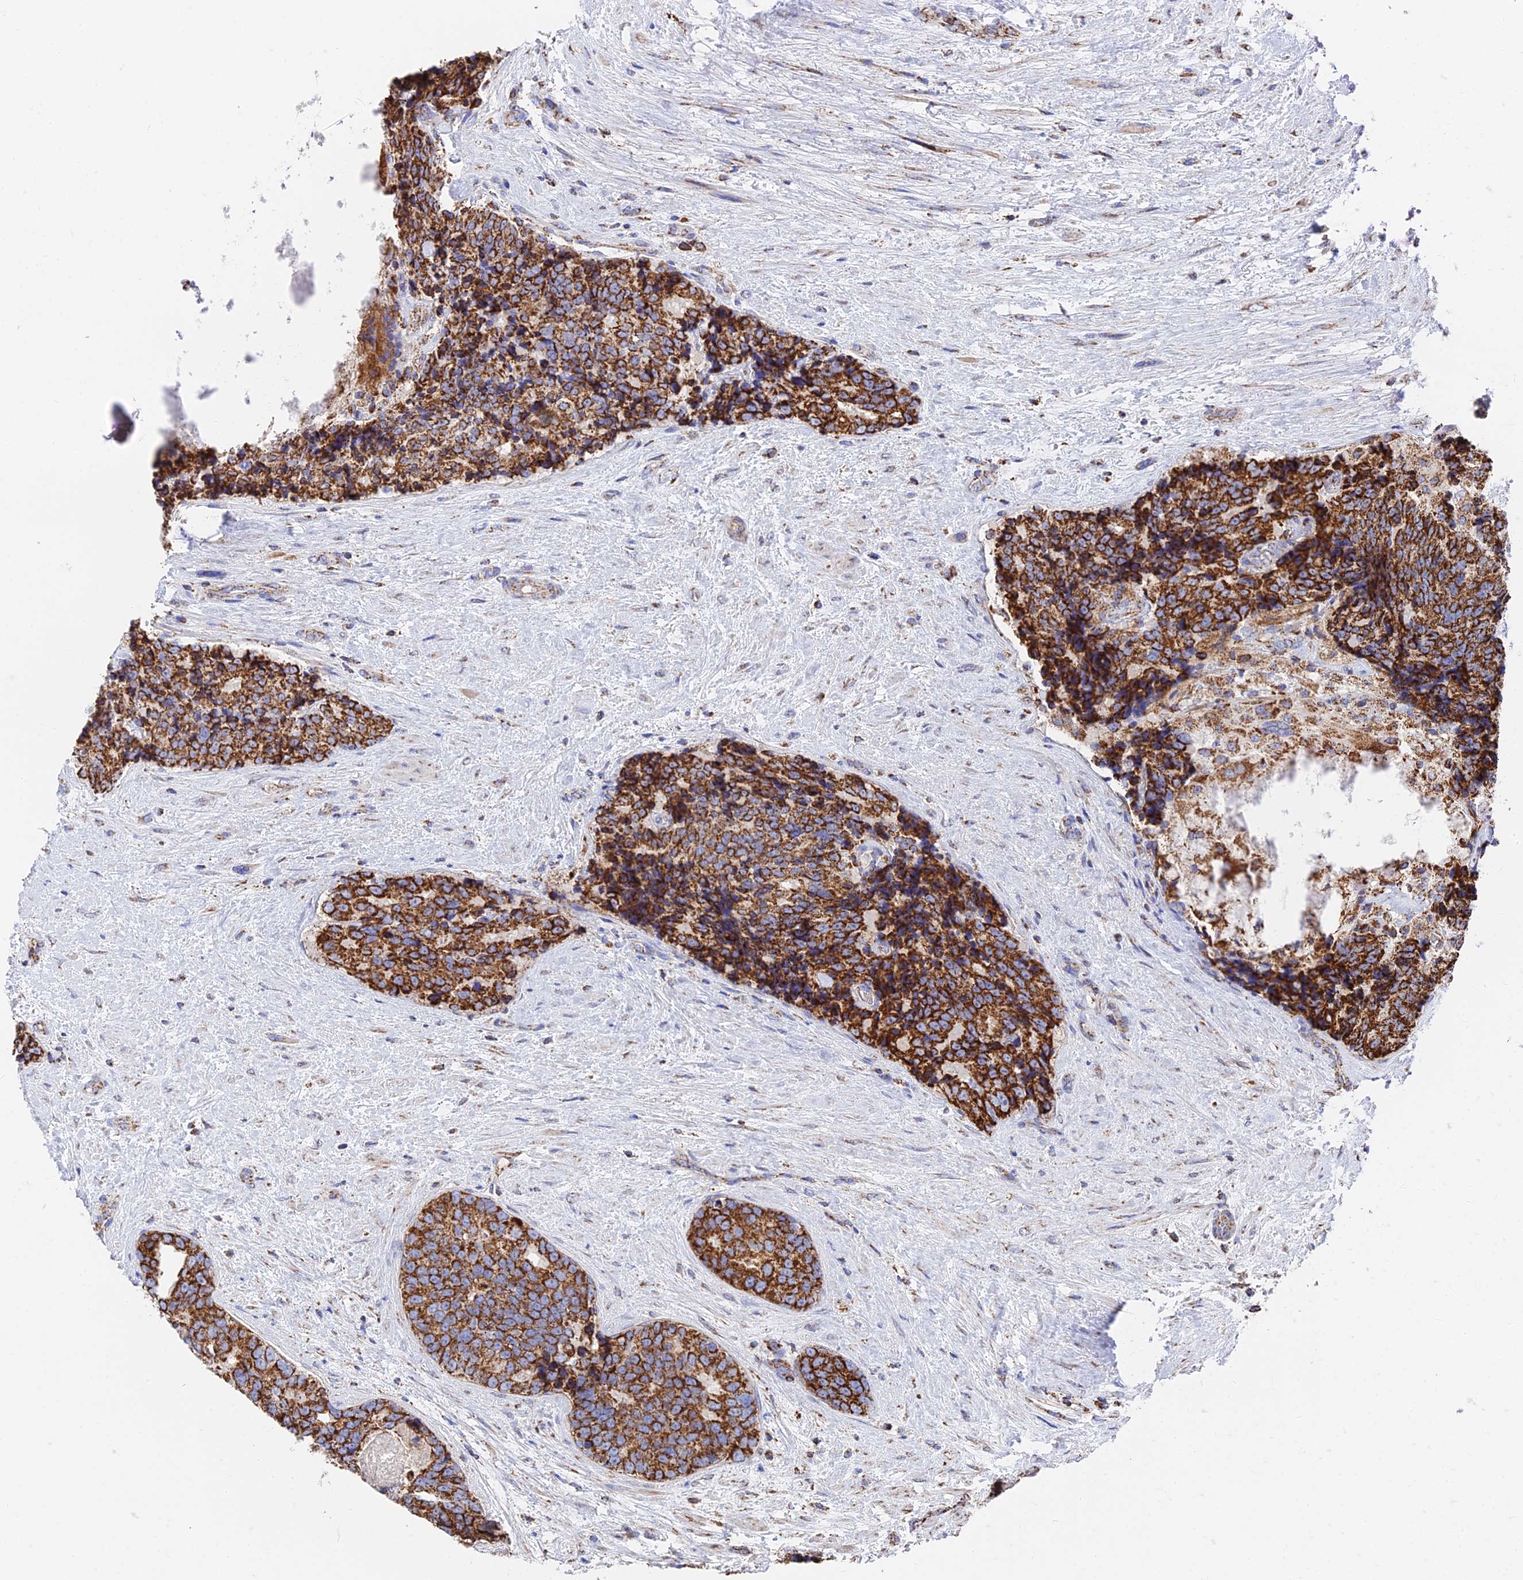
{"staining": {"intensity": "strong", "quantity": ">75%", "location": "cytoplasmic/membranous"}, "tissue": "prostate cancer", "cell_type": "Tumor cells", "image_type": "cancer", "snomed": [{"axis": "morphology", "description": "Adenocarcinoma, High grade"}, {"axis": "topography", "description": "Prostate"}], "caption": "IHC staining of prostate cancer (adenocarcinoma (high-grade)), which displays high levels of strong cytoplasmic/membranous staining in approximately >75% of tumor cells indicating strong cytoplasmic/membranous protein positivity. The staining was performed using DAB (3,3'-diaminobenzidine) (brown) for protein detection and nuclei were counterstained in hematoxylin (blue).", "gene": "HAUS8", "patient": {"sex": "male", "age": 70}}